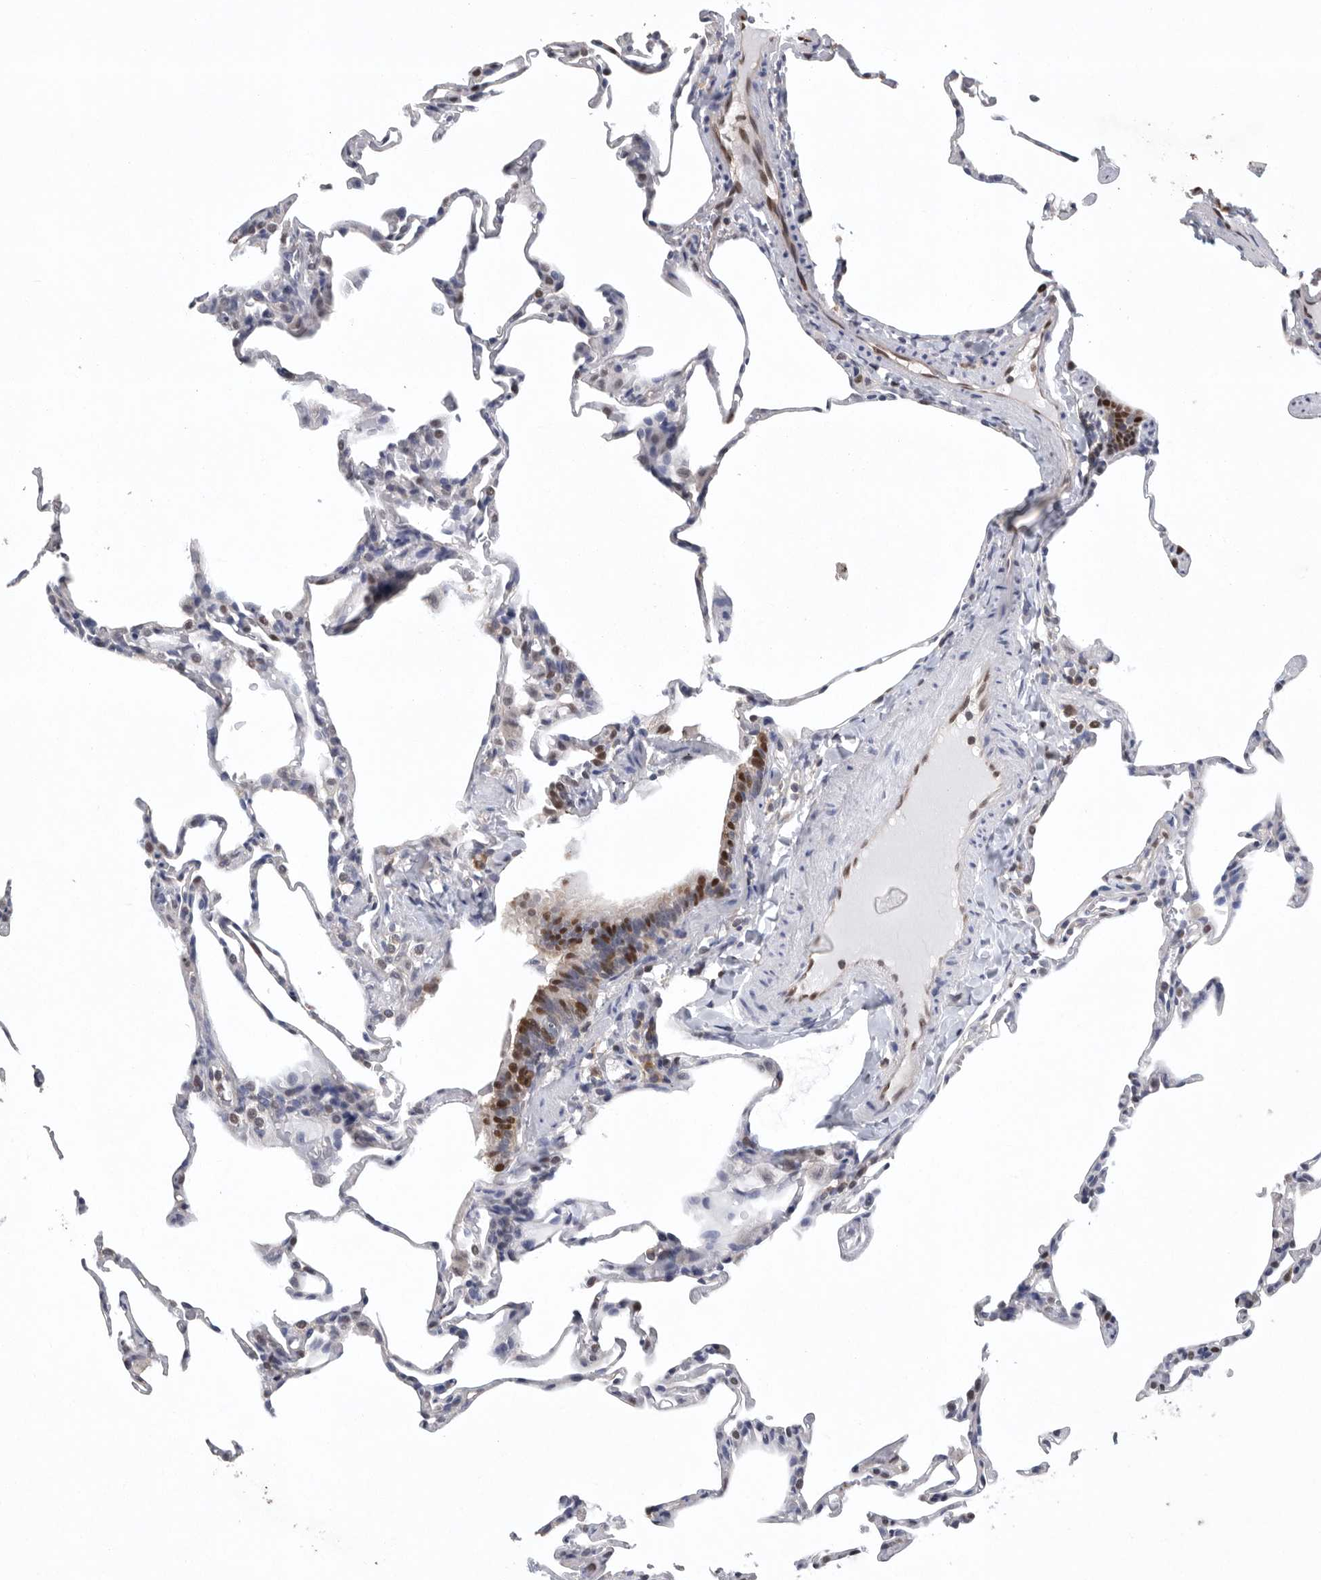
{"staining": {"intensity": "moderate", "quantity": "<25%", "location": "nuclear"}, "tissue": "lung", "cell_type": "Alveolar cells", "image_type": "normal", "snomed": [{"axis": "morphology", "description": "Normal tissue, NOS"}, {"axis": "topography", "description": "Lung"}], "caption": "Human lung stained with a protein marker shows moderate staining in alveolar cells.", "gene": "PDCD4", "patient": {"sex": "male", "age": 20}}